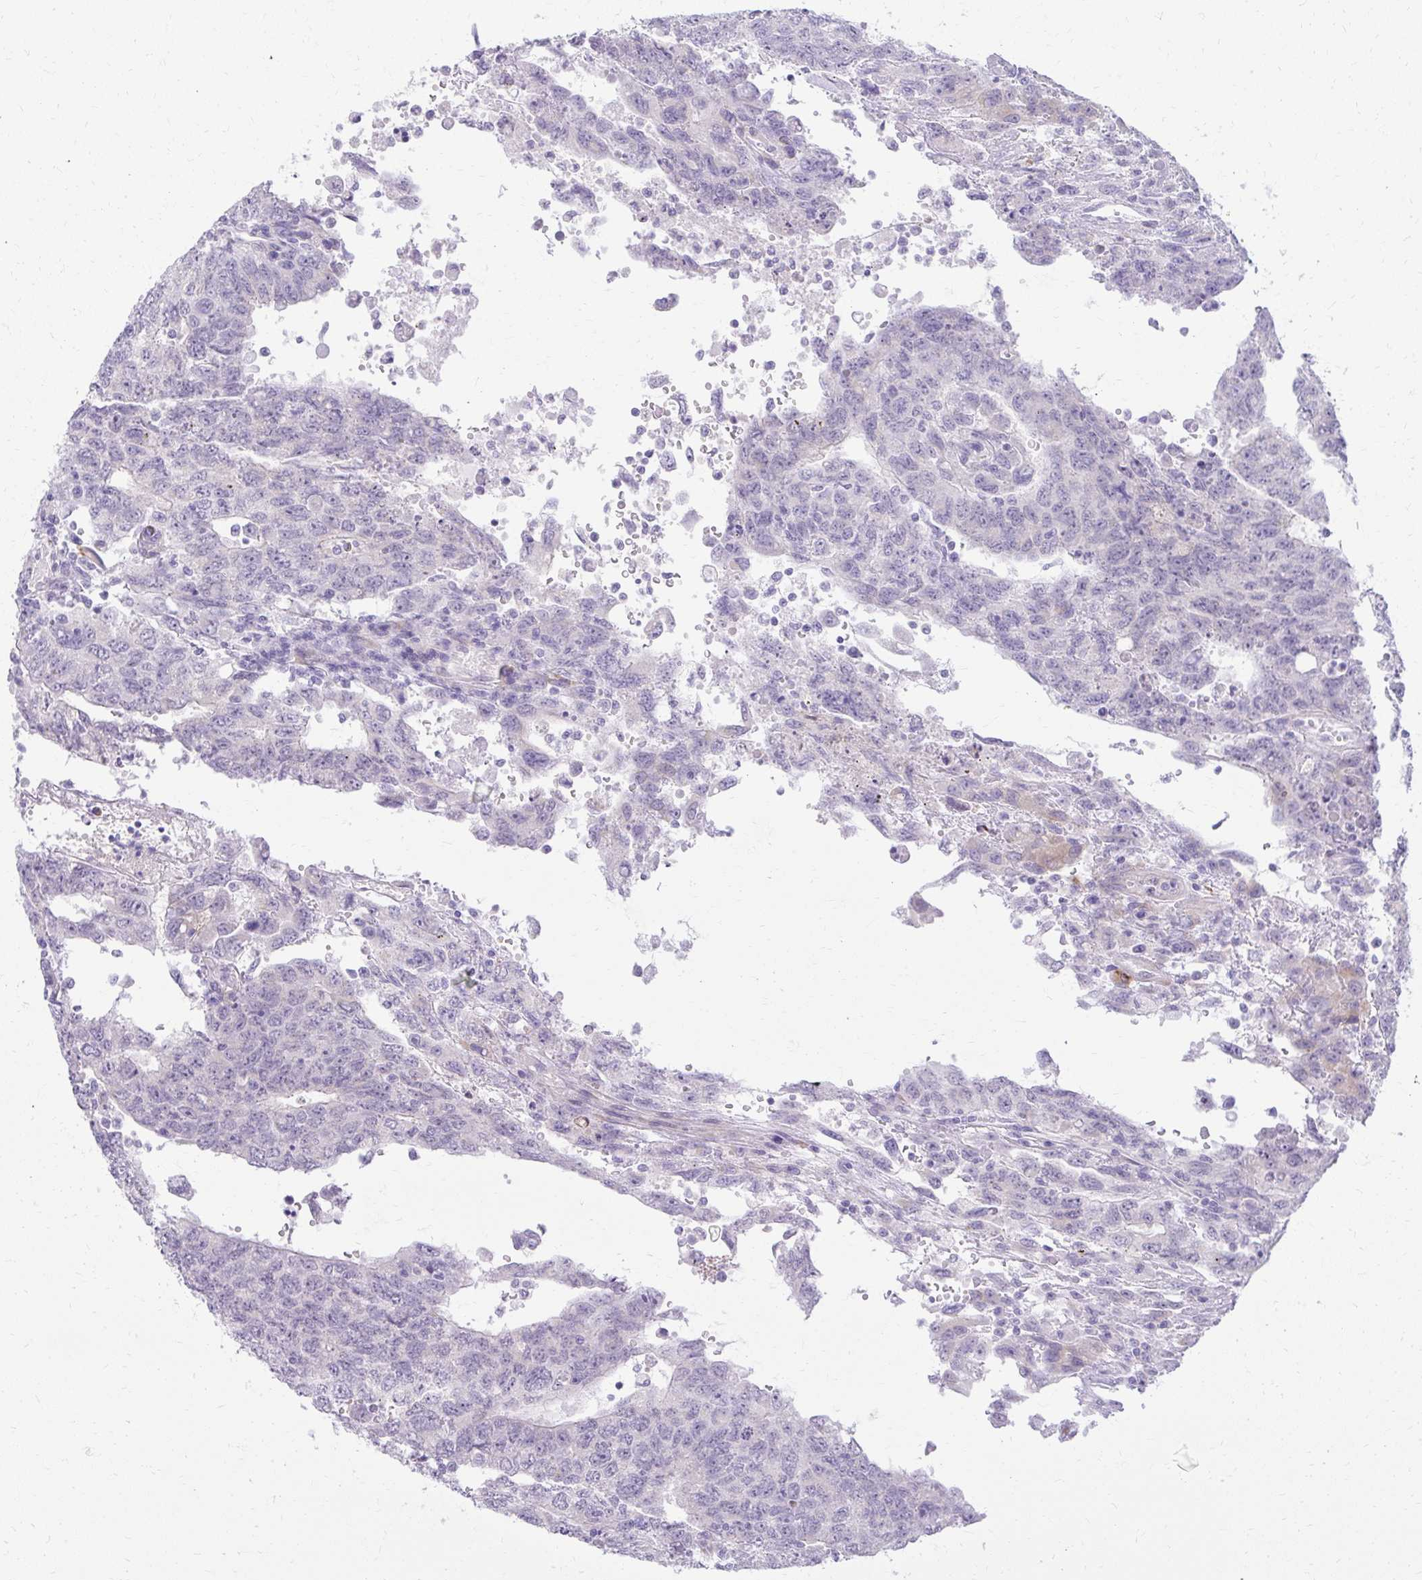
{"staining": {"intensity": "negative", "quantity": "none", "location": "none"}, "tissue": "testis cancer", "cell_type": "Tumor cells", "image_type": "cancer", "snomed": [{"axis": "morphology", "description": "Carcinoma, Embryonal, NOS"}, {"axis": "topography", "description": "Testis"}], "caption": "IHC histopathology image of neoplastic tissue: embryonal carcinoma (testis) stained with DAB shows no significant protein expression in tumor cells.", "gene": "PRAP1", "patient": {"sex": "male", "age": 34}}